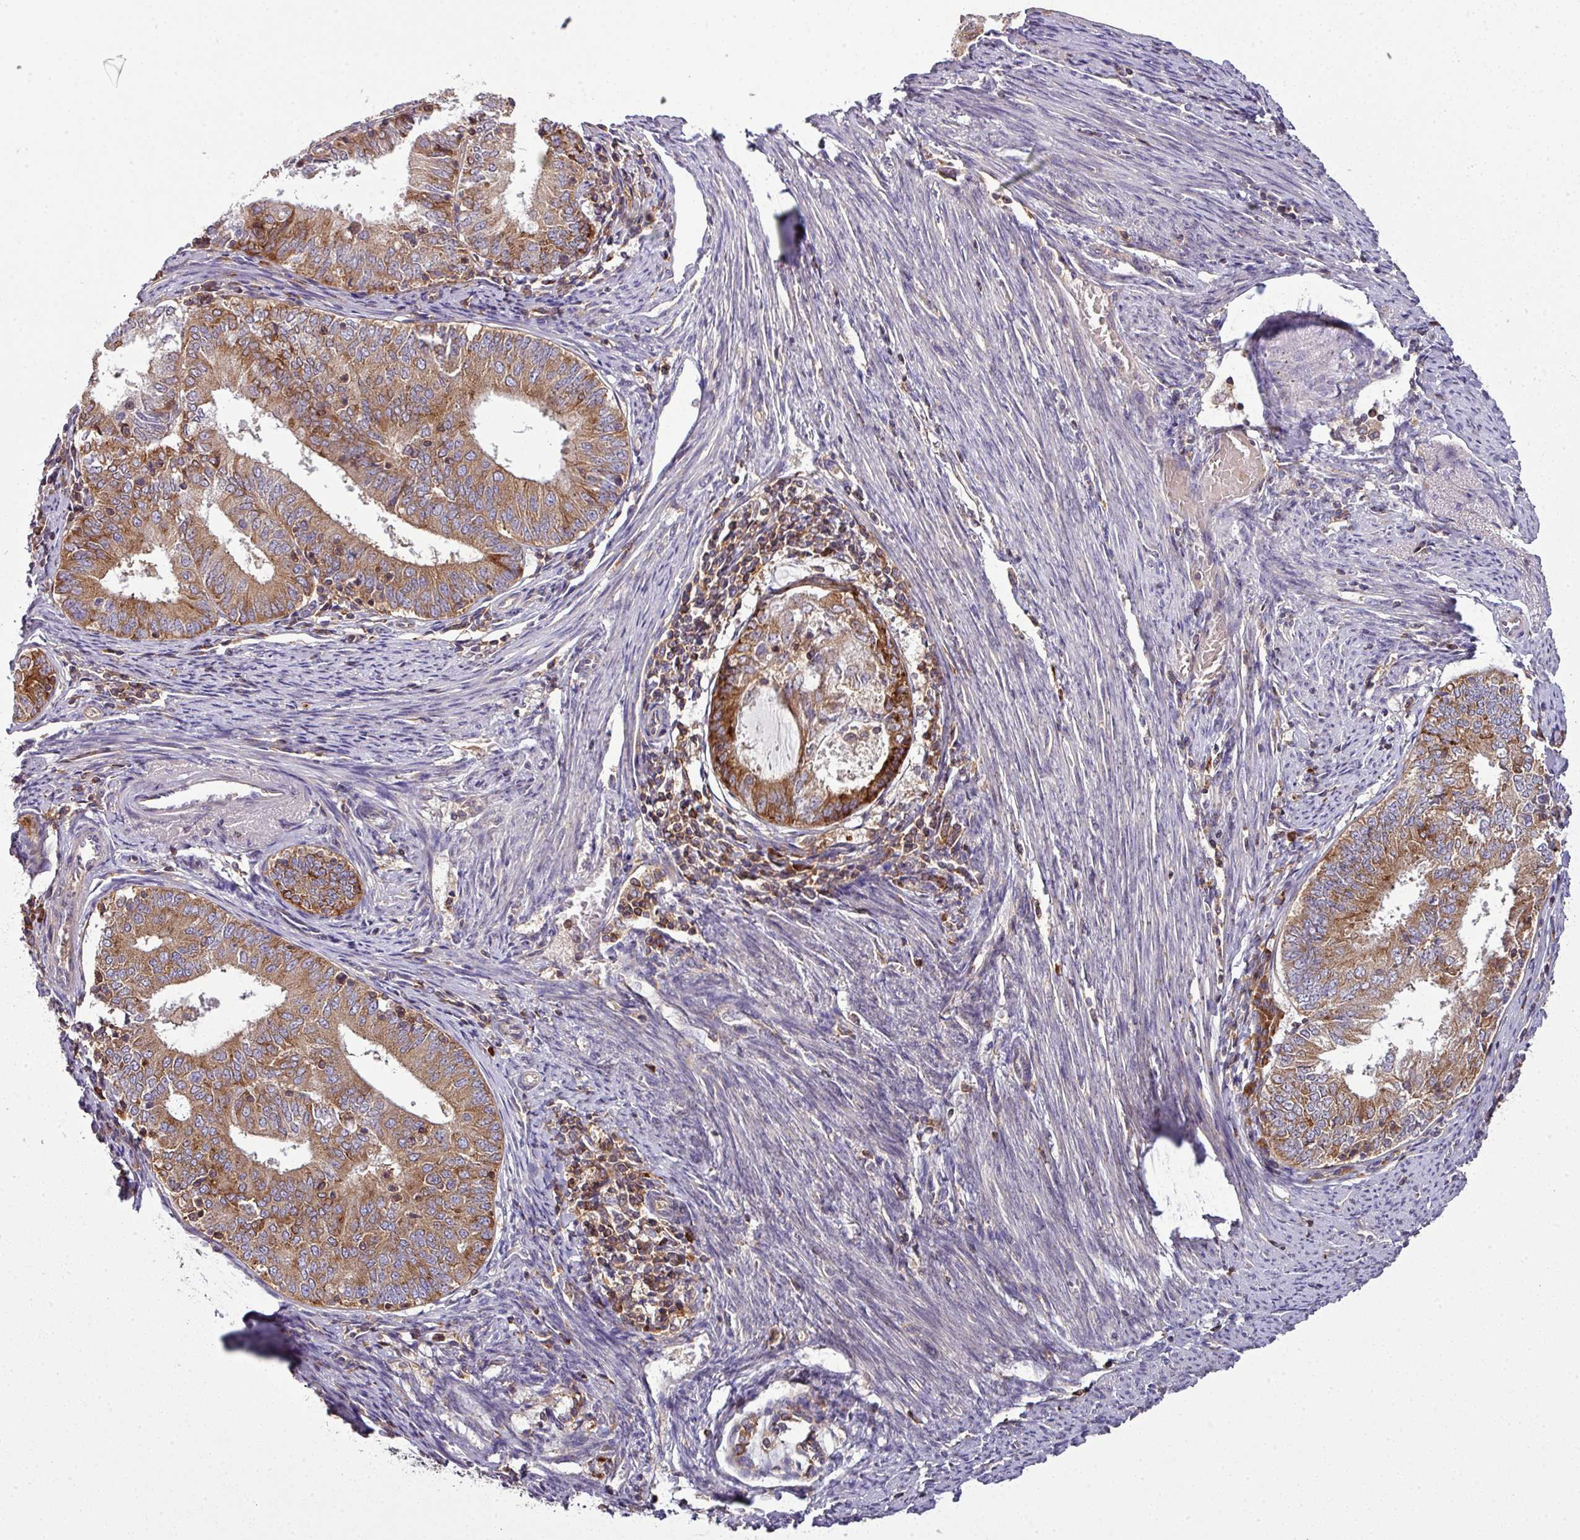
{"staining": {"intensity": "moderate", "quantity": ">75%", "location": "cytoplasmic/membranous"}, "tissue": "endometrial cancer", "cell_type": "Tumor cells", "image_type": "cancer", "snomed": [{"axis": "morphology", "description": "Adenocarcinoma, NOS"}, {"axis": "topography", "description": "Endometrium"}], "caption": "Immunohistochemistry (IHC) (DAB (3,3'-diaminobenzidine)) staining of endometrial cancer (adenocarcinoma) reveals moderate cytoplasmic/membranous protein expression in about >75% of tumor cells.", "gene": "LRRC74B", "patient": {"sex": "female", "age": 57}}